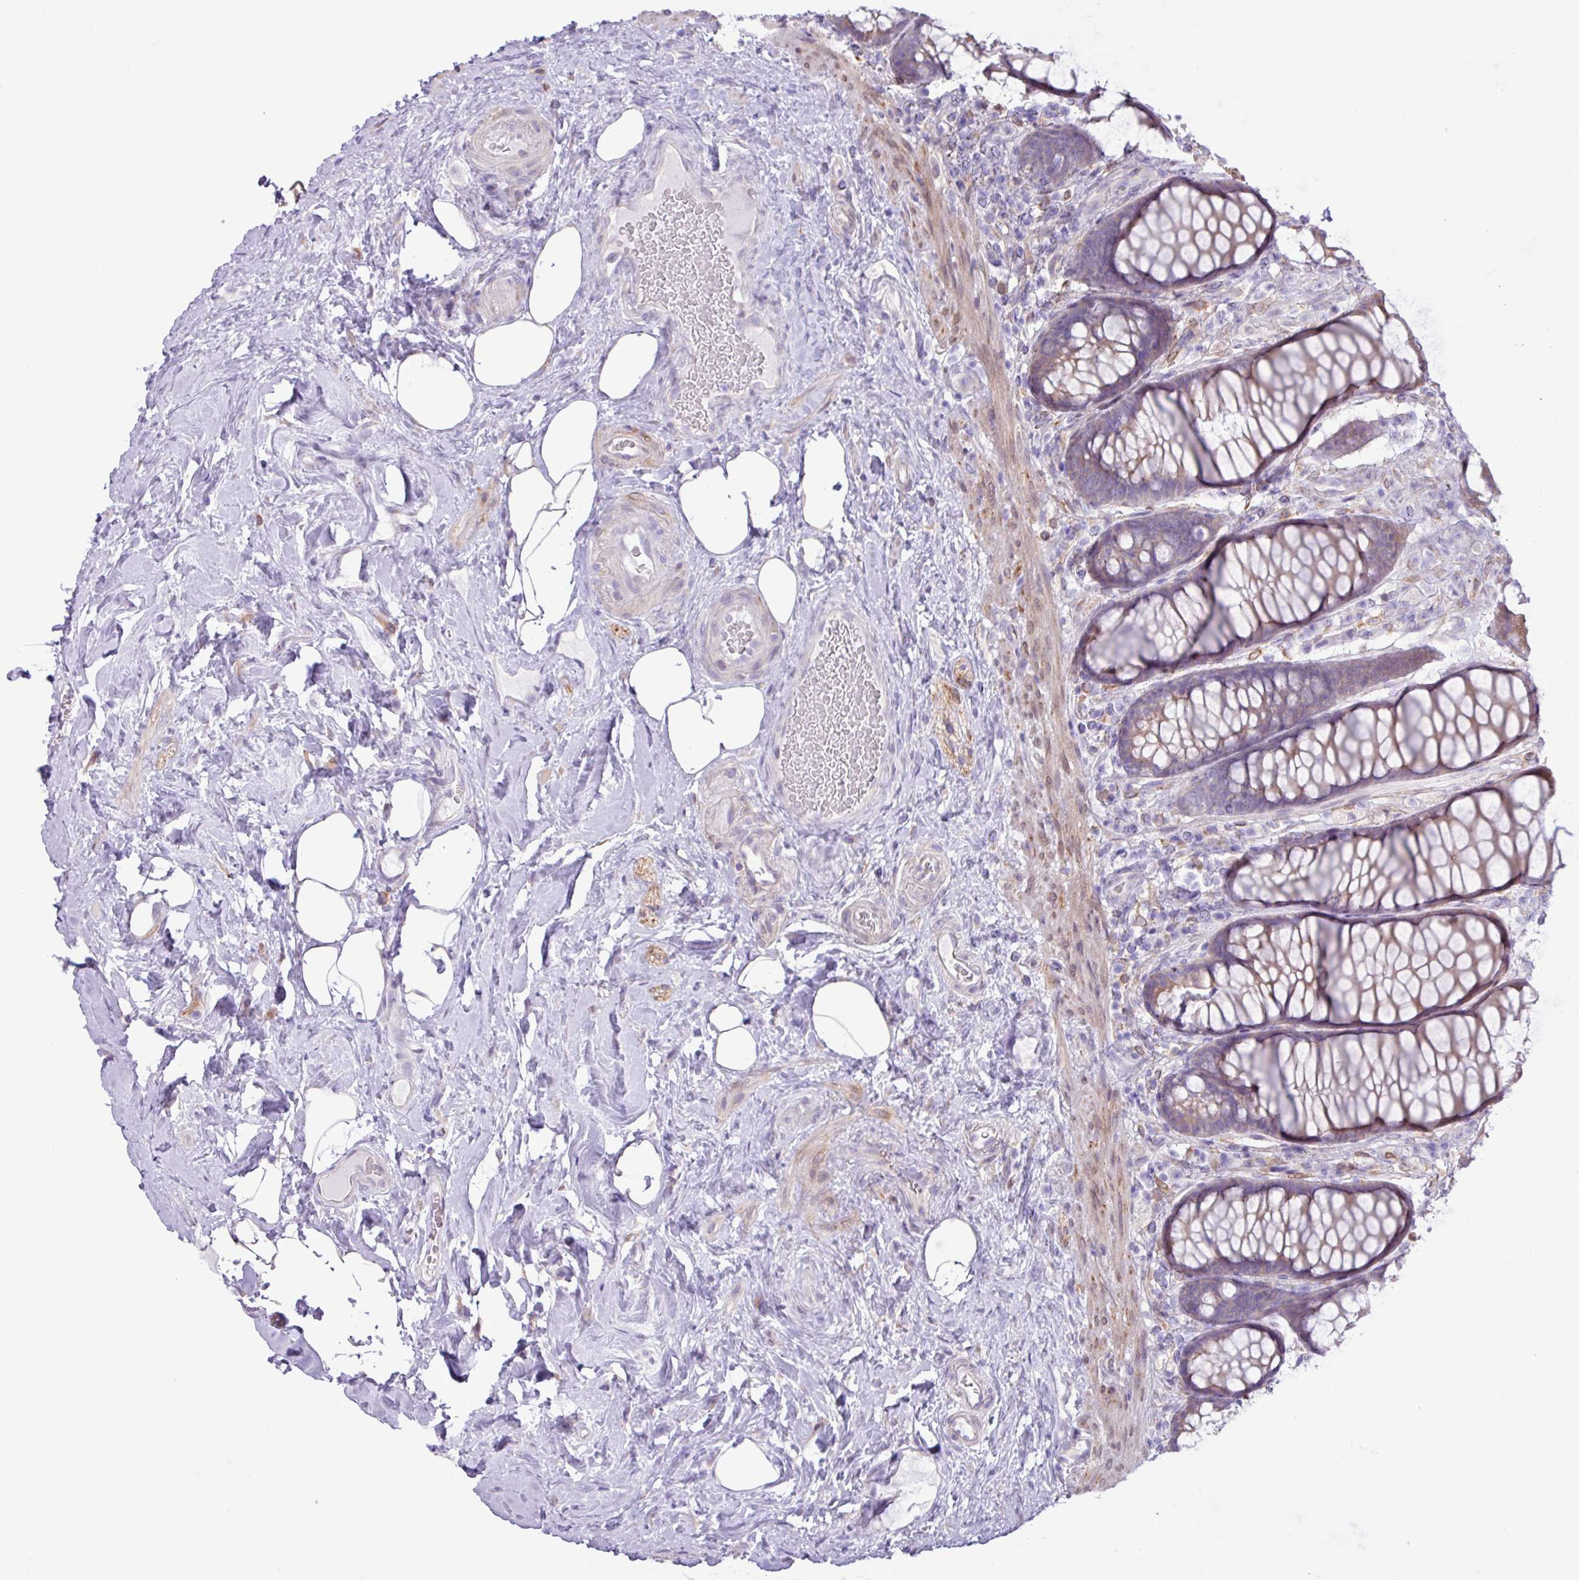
{"staining": {"intensity": "weak", "quantity": "25%-75%", "location": "cytoplasmic/membranous"}, "tissue": "rectum", "cell_type": "Glandular cells", "image_type": "normal", "snomed": [{"axis": "morphology", "description": "Normal tissue, NOS"}, {"axis": "topography", "description": "Rectum"}], "caption": "Glandular cells reveal weak cytoplasmic/membranous expression in about 25%-75% of cells in benign rectum. Ihc stains the protein of interest in brown and the nuclei are stained blue.", "gene": "SLC38A1", "patient": {"sex": "female", "age": 67}}